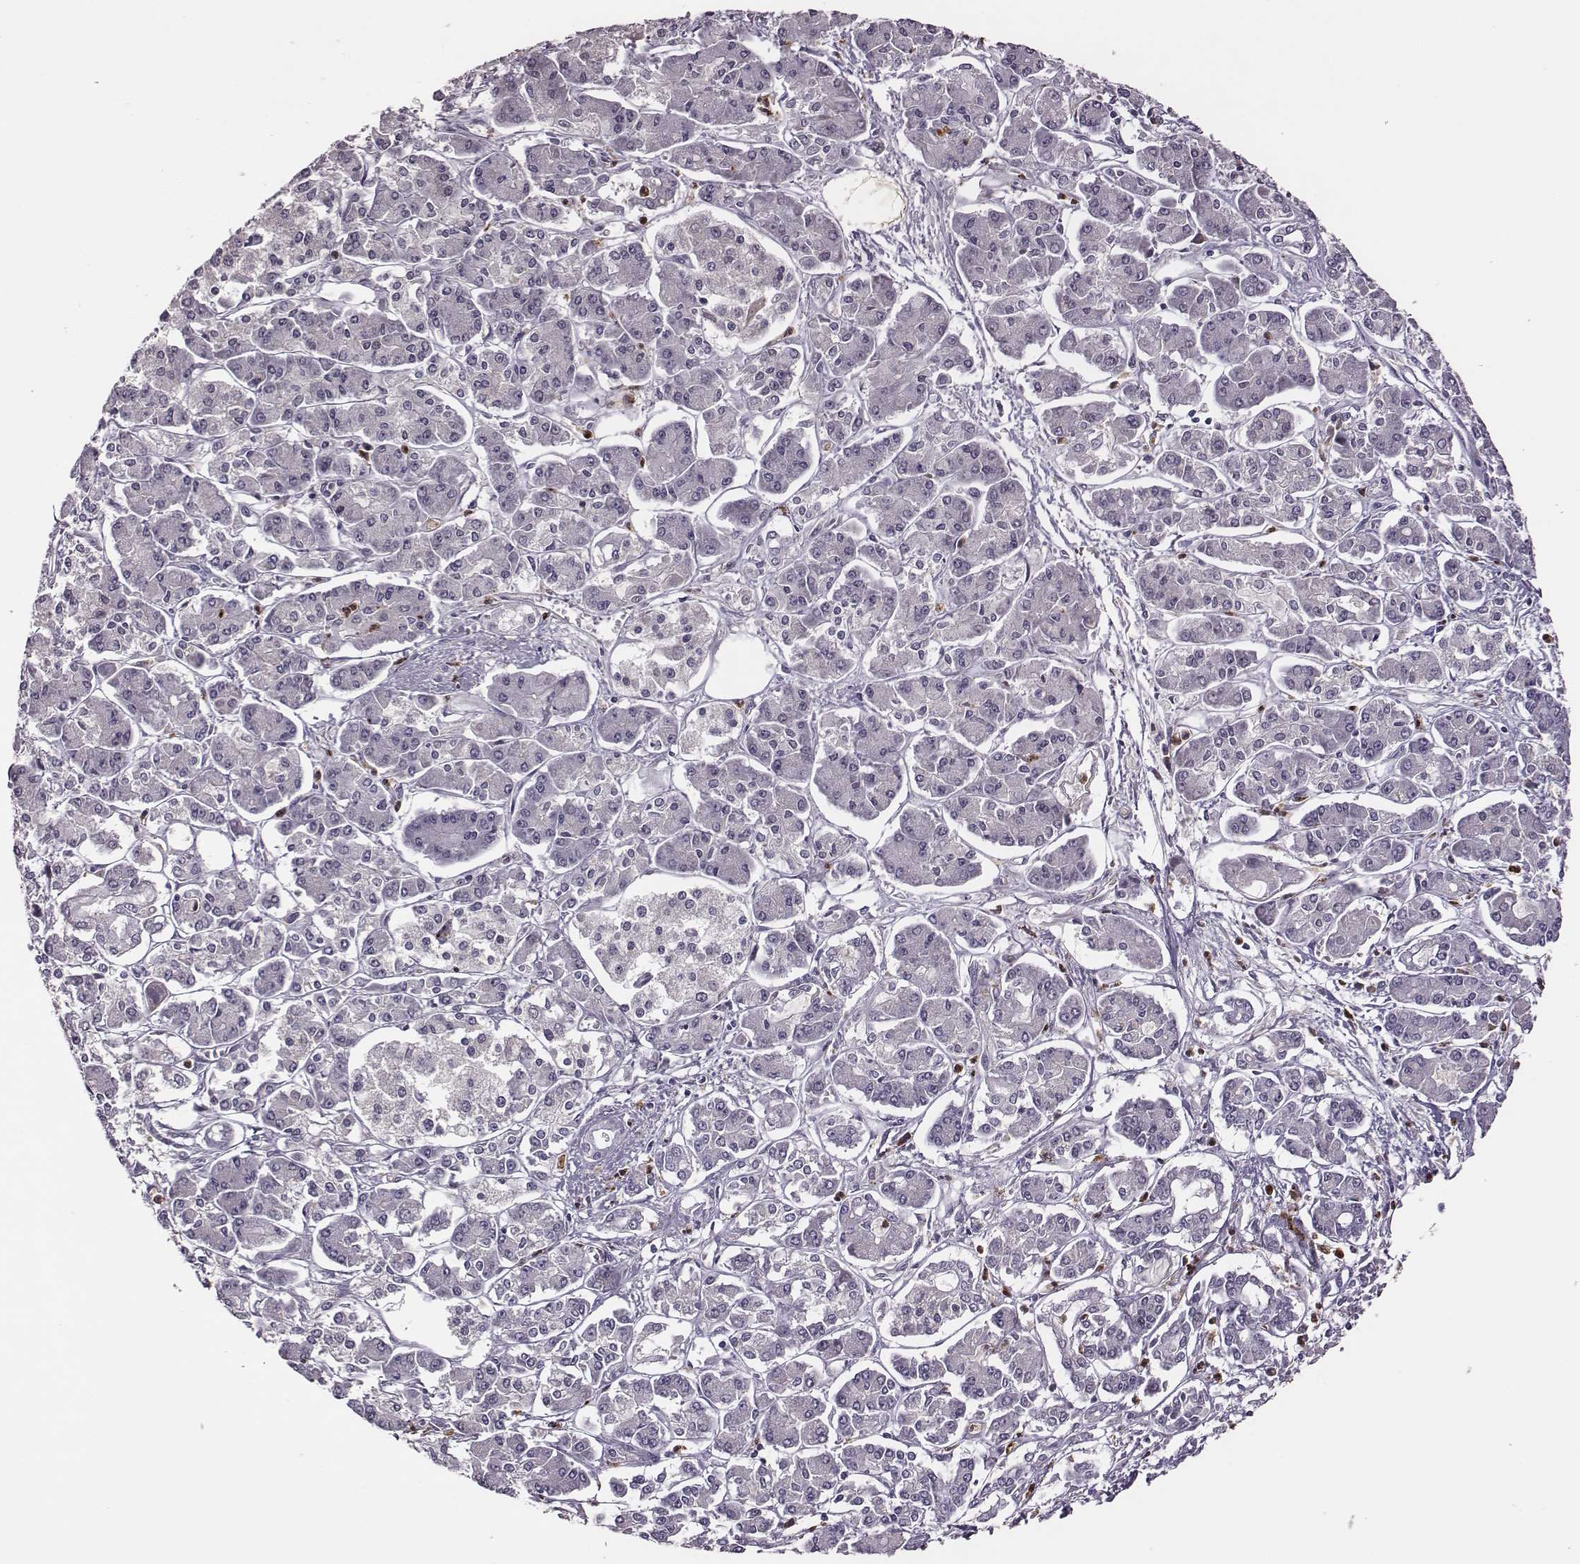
{"staining": {"intensity": "negative", "quantity": "none", "location": "none"}, "tissue": "pancreatic cancer", "cell_type": "Tumor cells", "image_type": "cancer", "snomed": [{"axis": "morphology", "description": "Adenocarcinoma, NOS"}, {"axis": "topography", "description": "Pancreas"}], "caption": "The immunohistochemistry (IHC) histopathology image has no significant expression in tumor cells of pancreatic cancer (adenocarcinoma) tissue.", "gene": "KMO", "patient": {"sex": "male", "age": 85}}